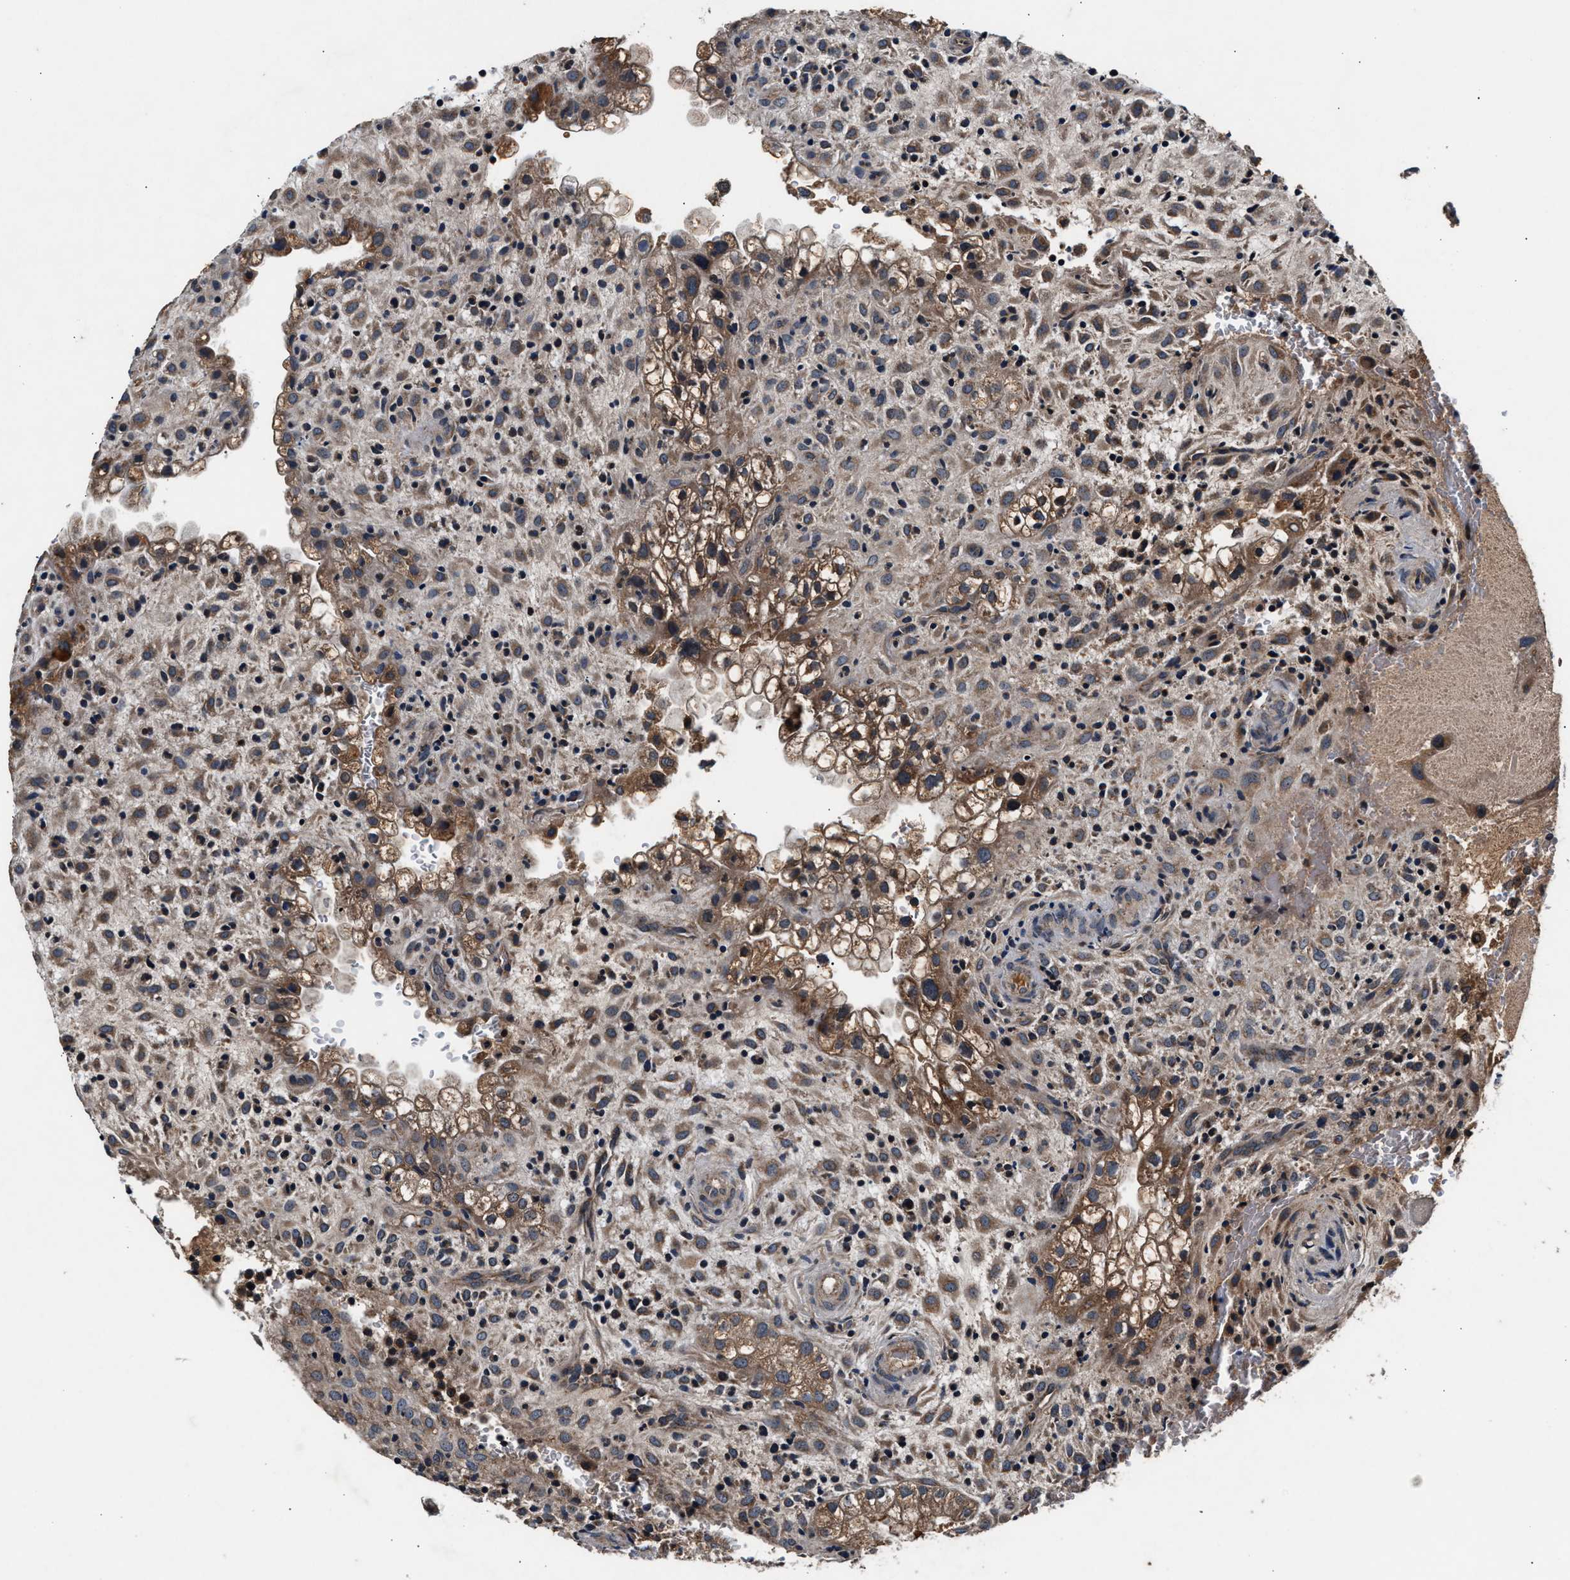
{"staining": {"intensity": "moderate", "quantity": ">75%", "location": "cytoplasmic/membranous"}, "tissue": "placenta", "cell_type": "Decidual cells", "image_type": "normal", "snomed": [{"axis": "morphology", "description": "Normal tissue, NOS"}, {"axis": "topography", "description": "Placenta"}], "caption": "Normal placenta was stained to show a protein in brown. There is medium levels of moderate cytoplasmic/membranous staining in approximately >75% of decidual cells.", "gene": "IMMT", "patient": {"sex": "female", "age": 35}}